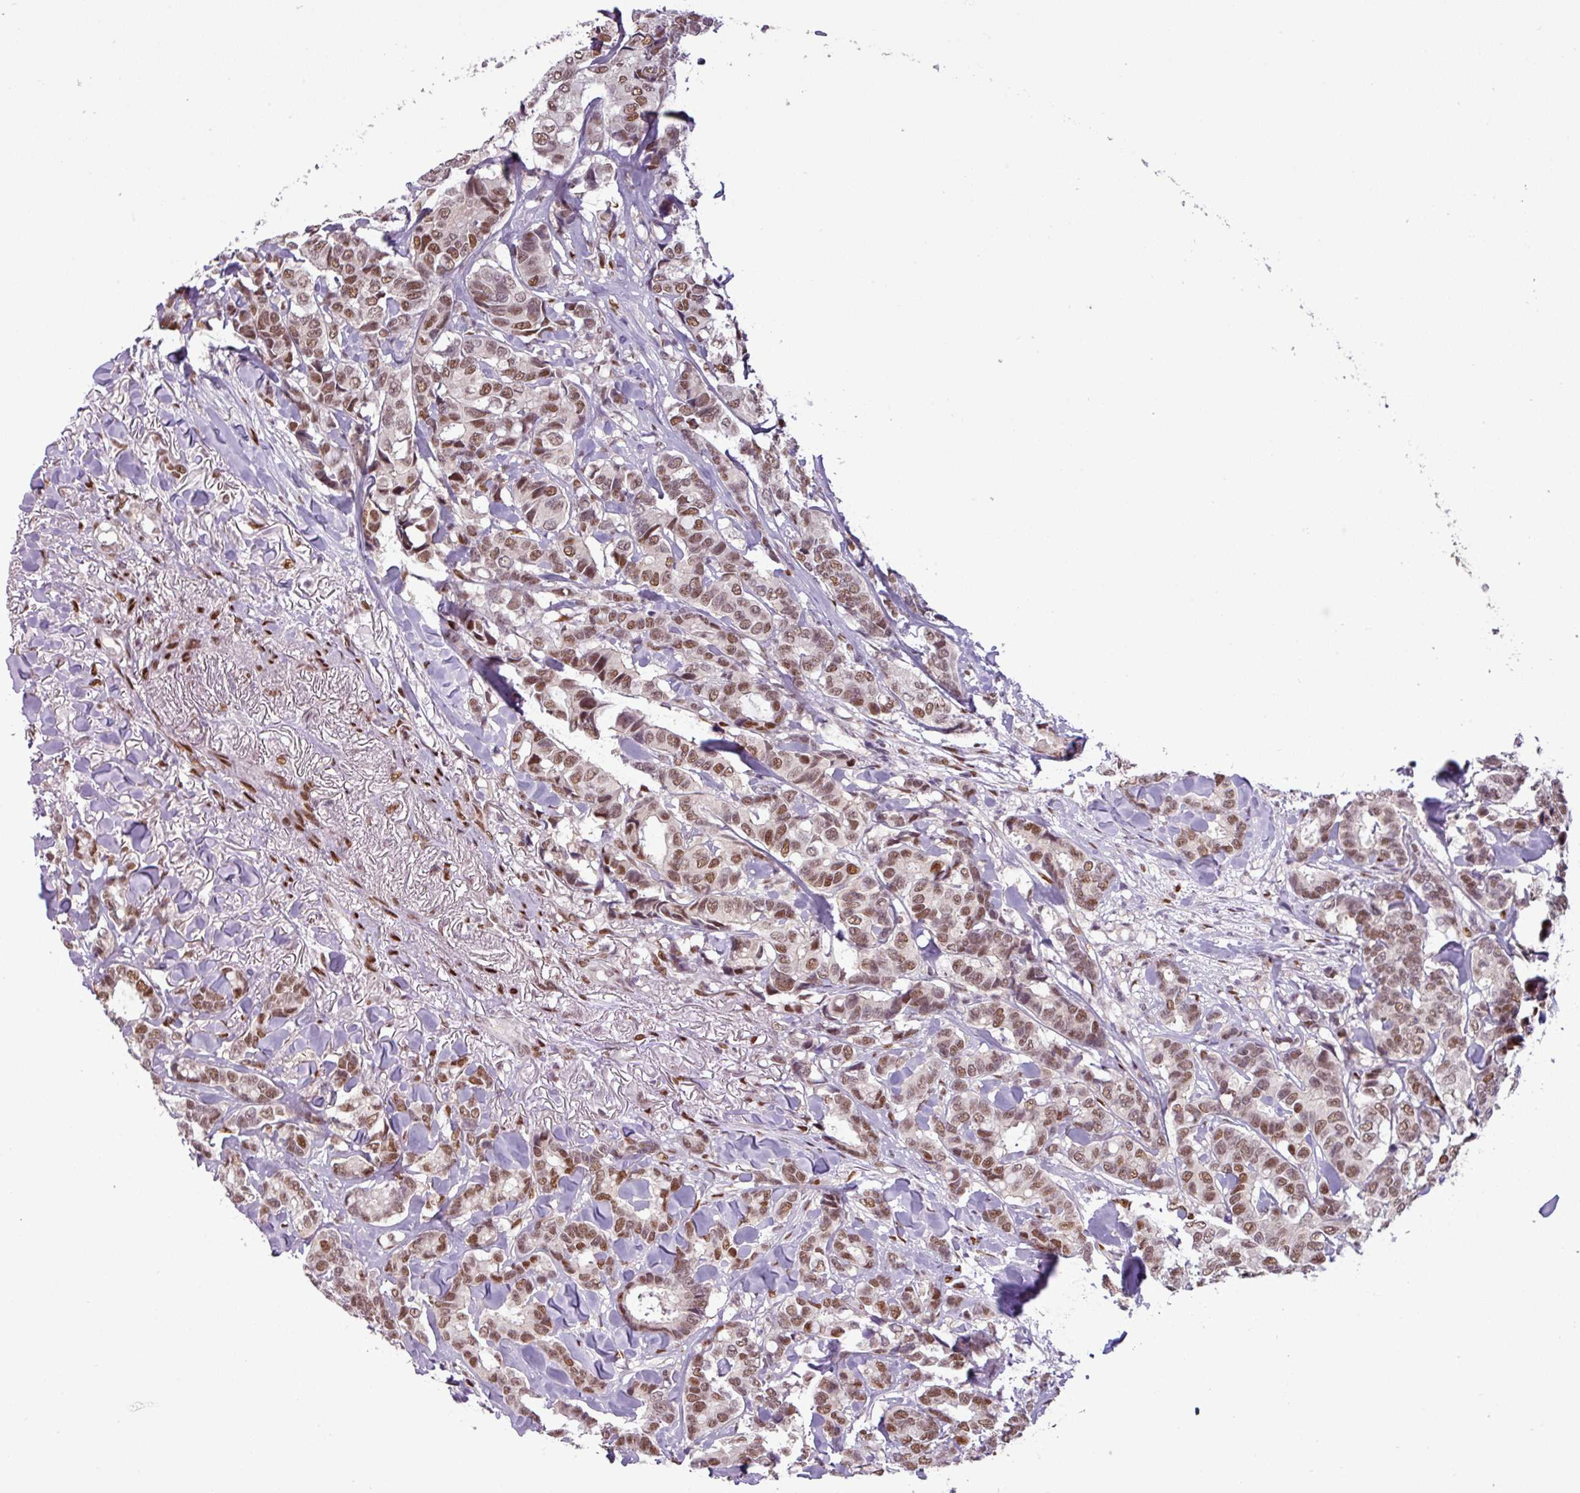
{"staining": {"intensity": "moderate", "quantity": ">75%", "location": "nuclear"}, "tissue": "breast cancer", "cell_type": "Tumor cells", "image_type": "cancer", "snomed": [{"axis": "morphology", "description": "Duct carcinoma"}, {"axis": "topography", "description": "Breast"}], "caption": "Breast cancer stained with immunohistochemistry (IHC) exhibits moderate nuclear staining in about >75% of tumor cells.", "gene": "IRF2BPL", "patient": {"sex": "female", "age": 87}}